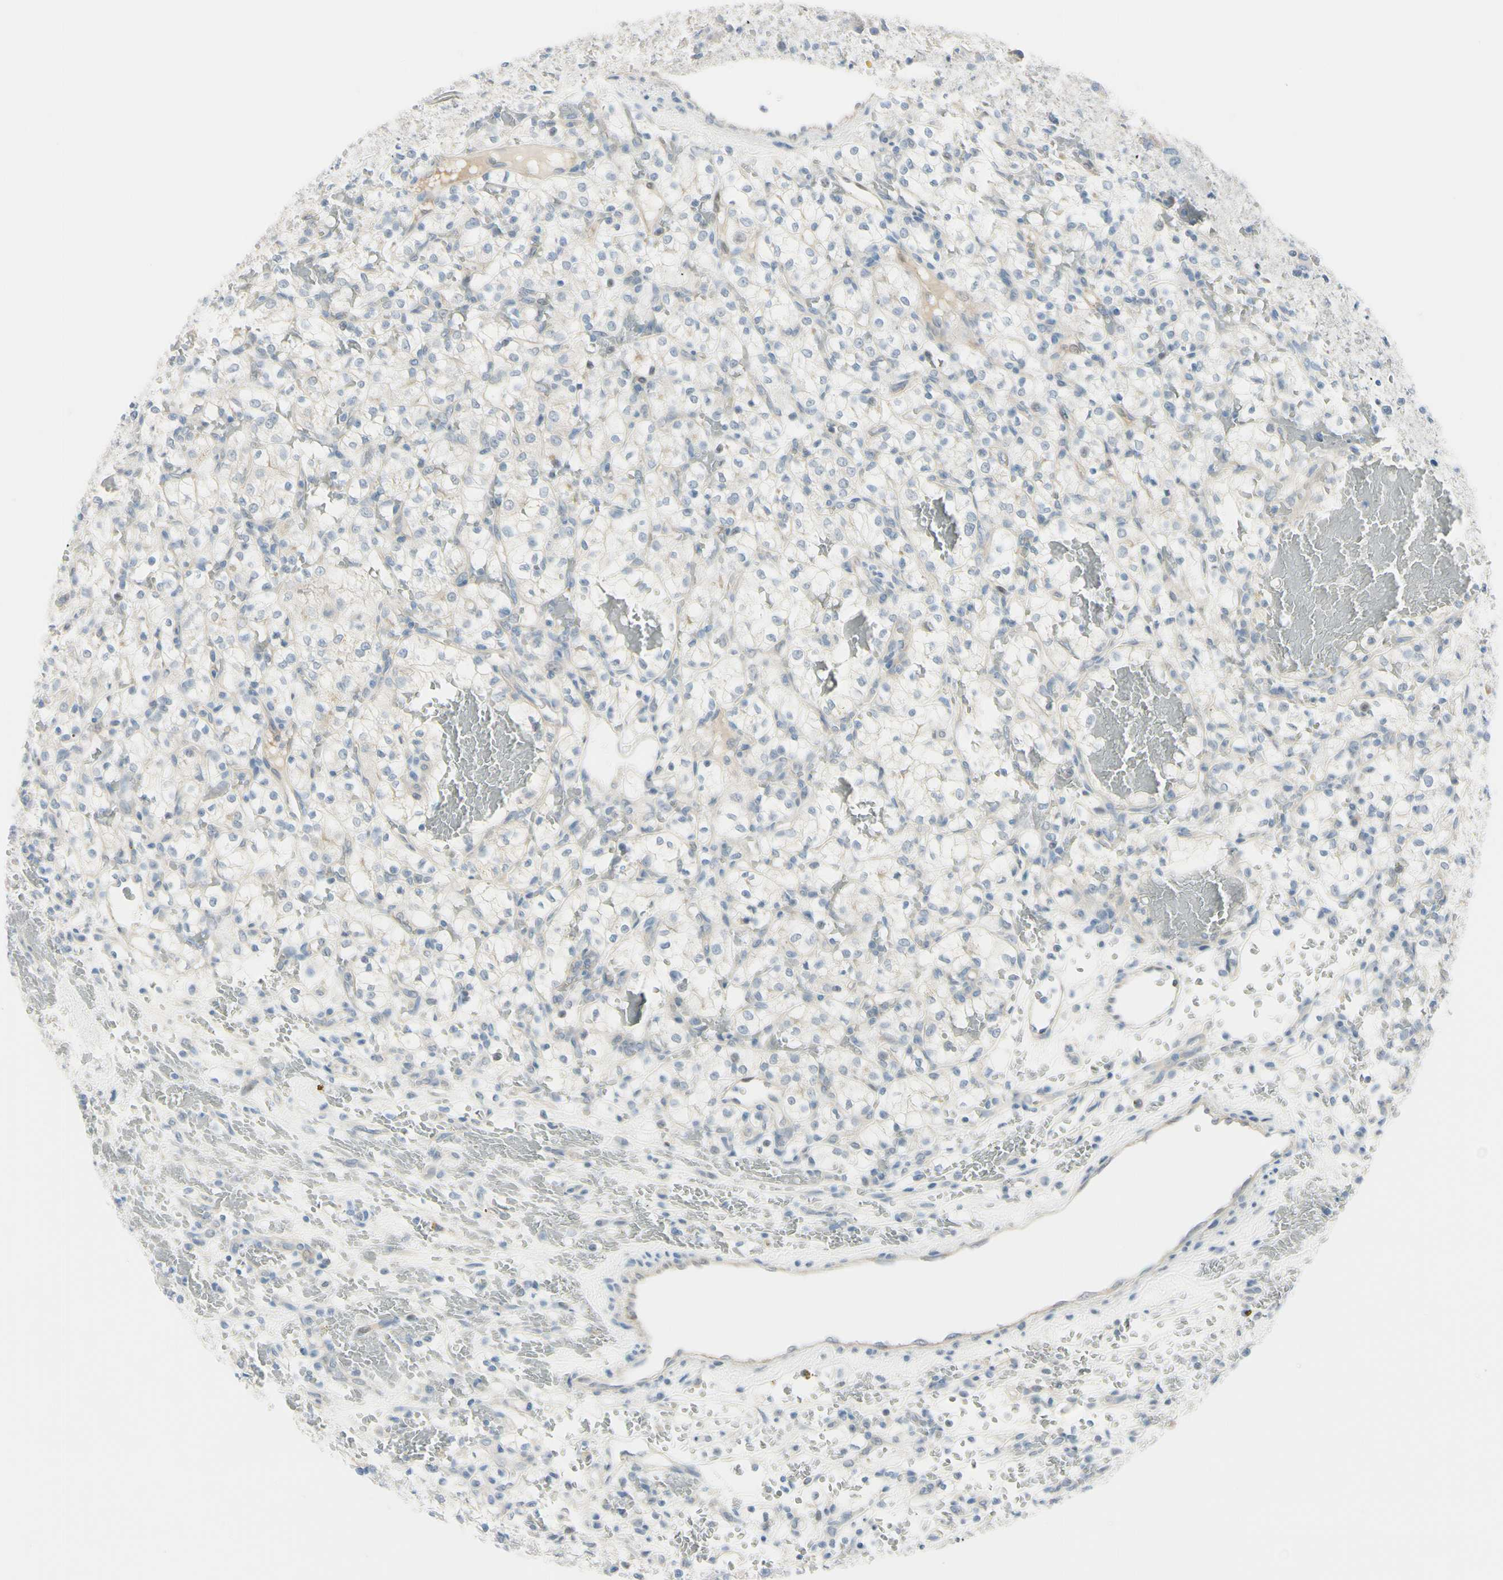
{"staining": {"intensity": "negative", "quantity": "none", "location": "none"}, "tissue": "renal cancer", "cell_type": "Tumor cells", "image_type": "cancer", "snomed": [{"axis": "morphology", "description": "Adenocarcinoma, NOS"}, {"axis": "topography", "description": "Kidney"}], "caption": "IHC image of human renal cancer (adenocarcinoma) stained for a protein (brown), which displays no expression in tumor cells. Nuclei are stained in blue.", "gene": "ASB9", "patient": {"sex": "female", "age": 60}}